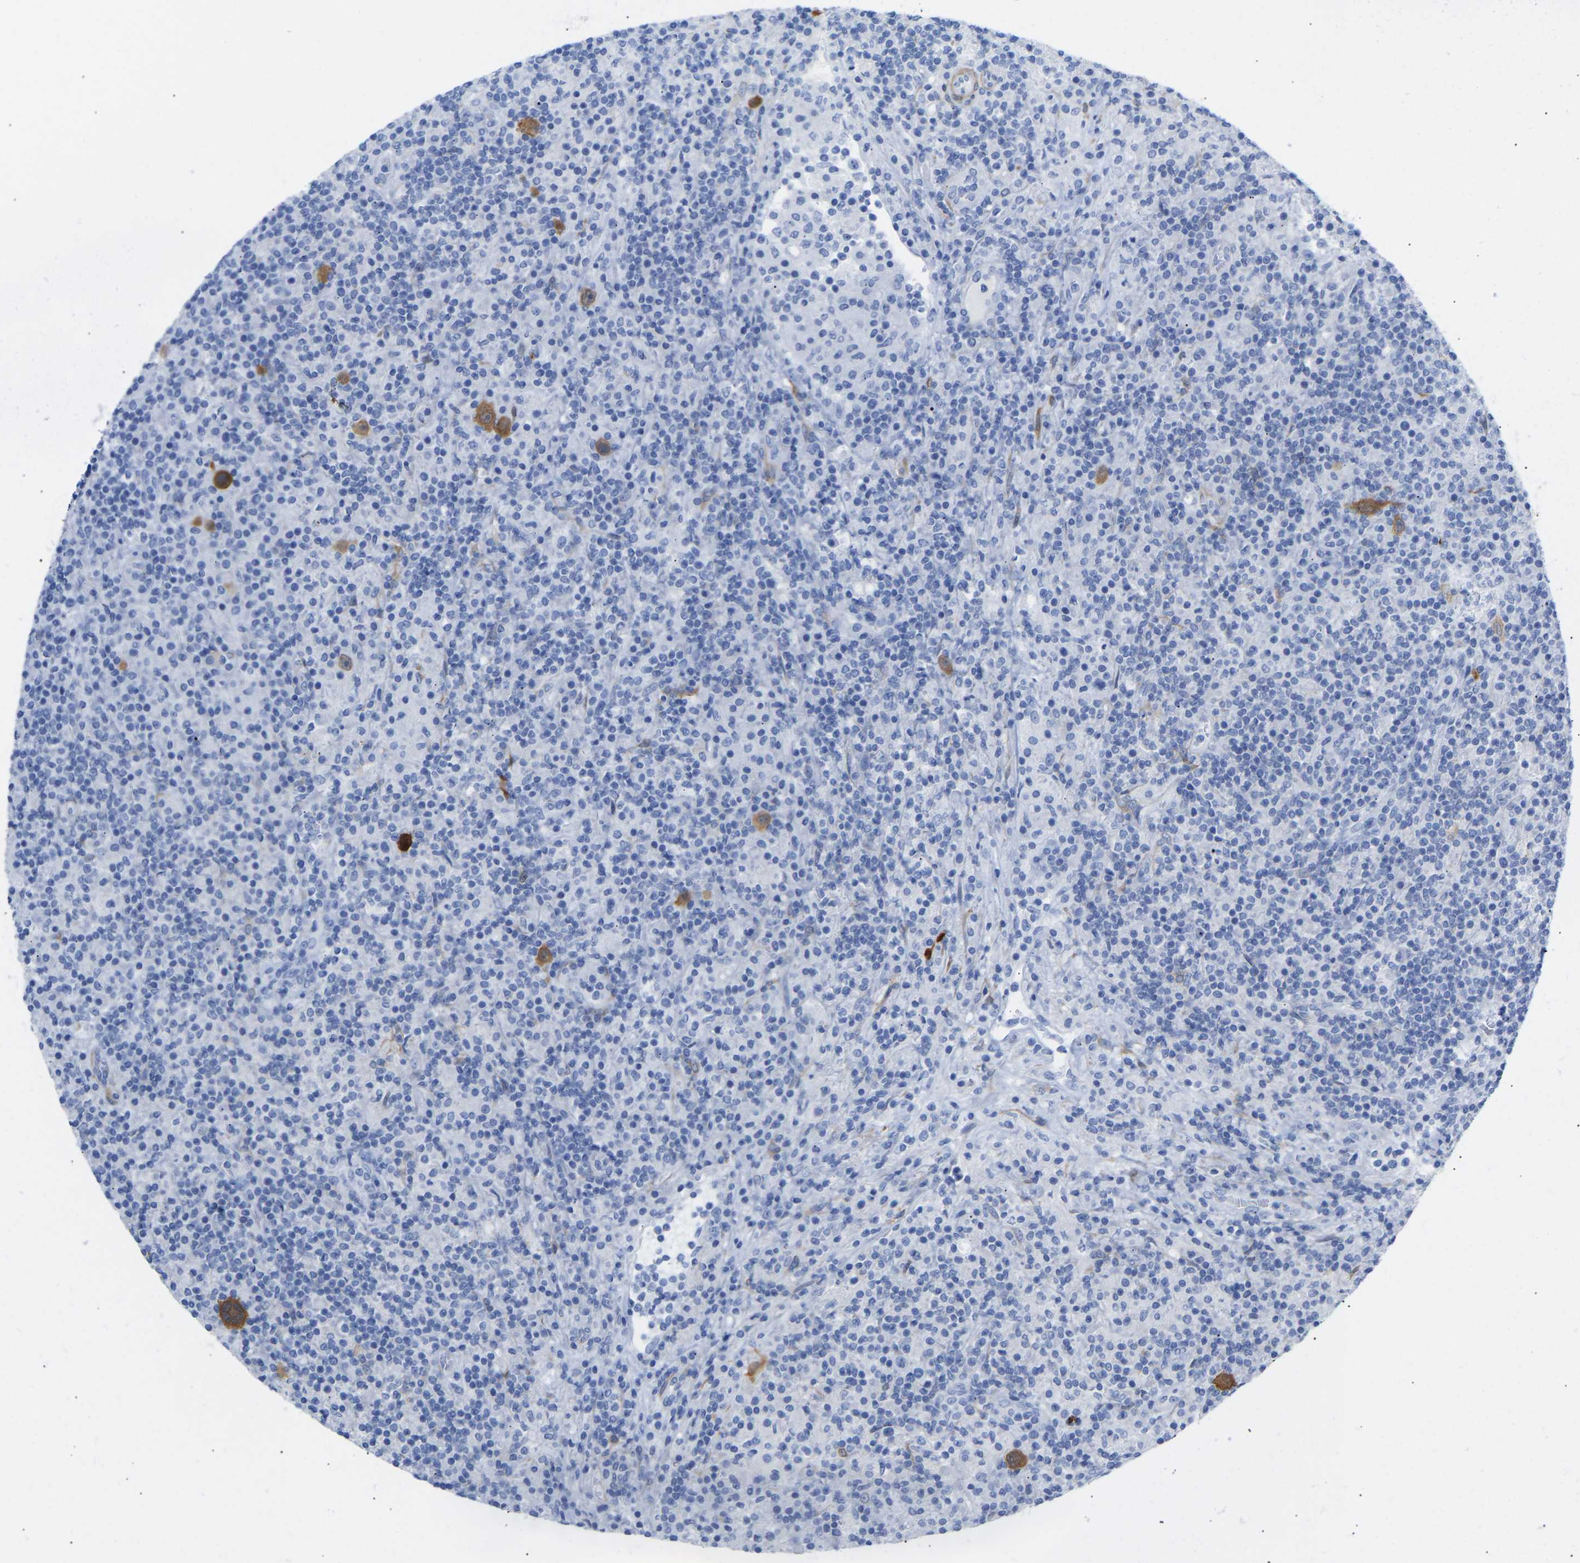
{"staining": {"intensity": "moderate", "quantity": ">75%", "location": "cytoplasmic/membranous"}, "tissue": "lymphoma", "cell_type": "Tumor cells", "image_type": "cancer", "snomed": [{"axis": "morphology", "description": "Hodgkin's disease, NOS"}, {"axis": "topography", "description": "Lymph node"}], "caption": "Tumor cells demonstrate medium levels of moderate cytoplasmic/membranous positivity in about >75% of cells in human lymphoma. (DAB (3,3'-diaminobenzidine) IHC with brightfield microscopy, high magnification).", "gene": "AMPH", "patient": {"sex": "male", "age": 70}}